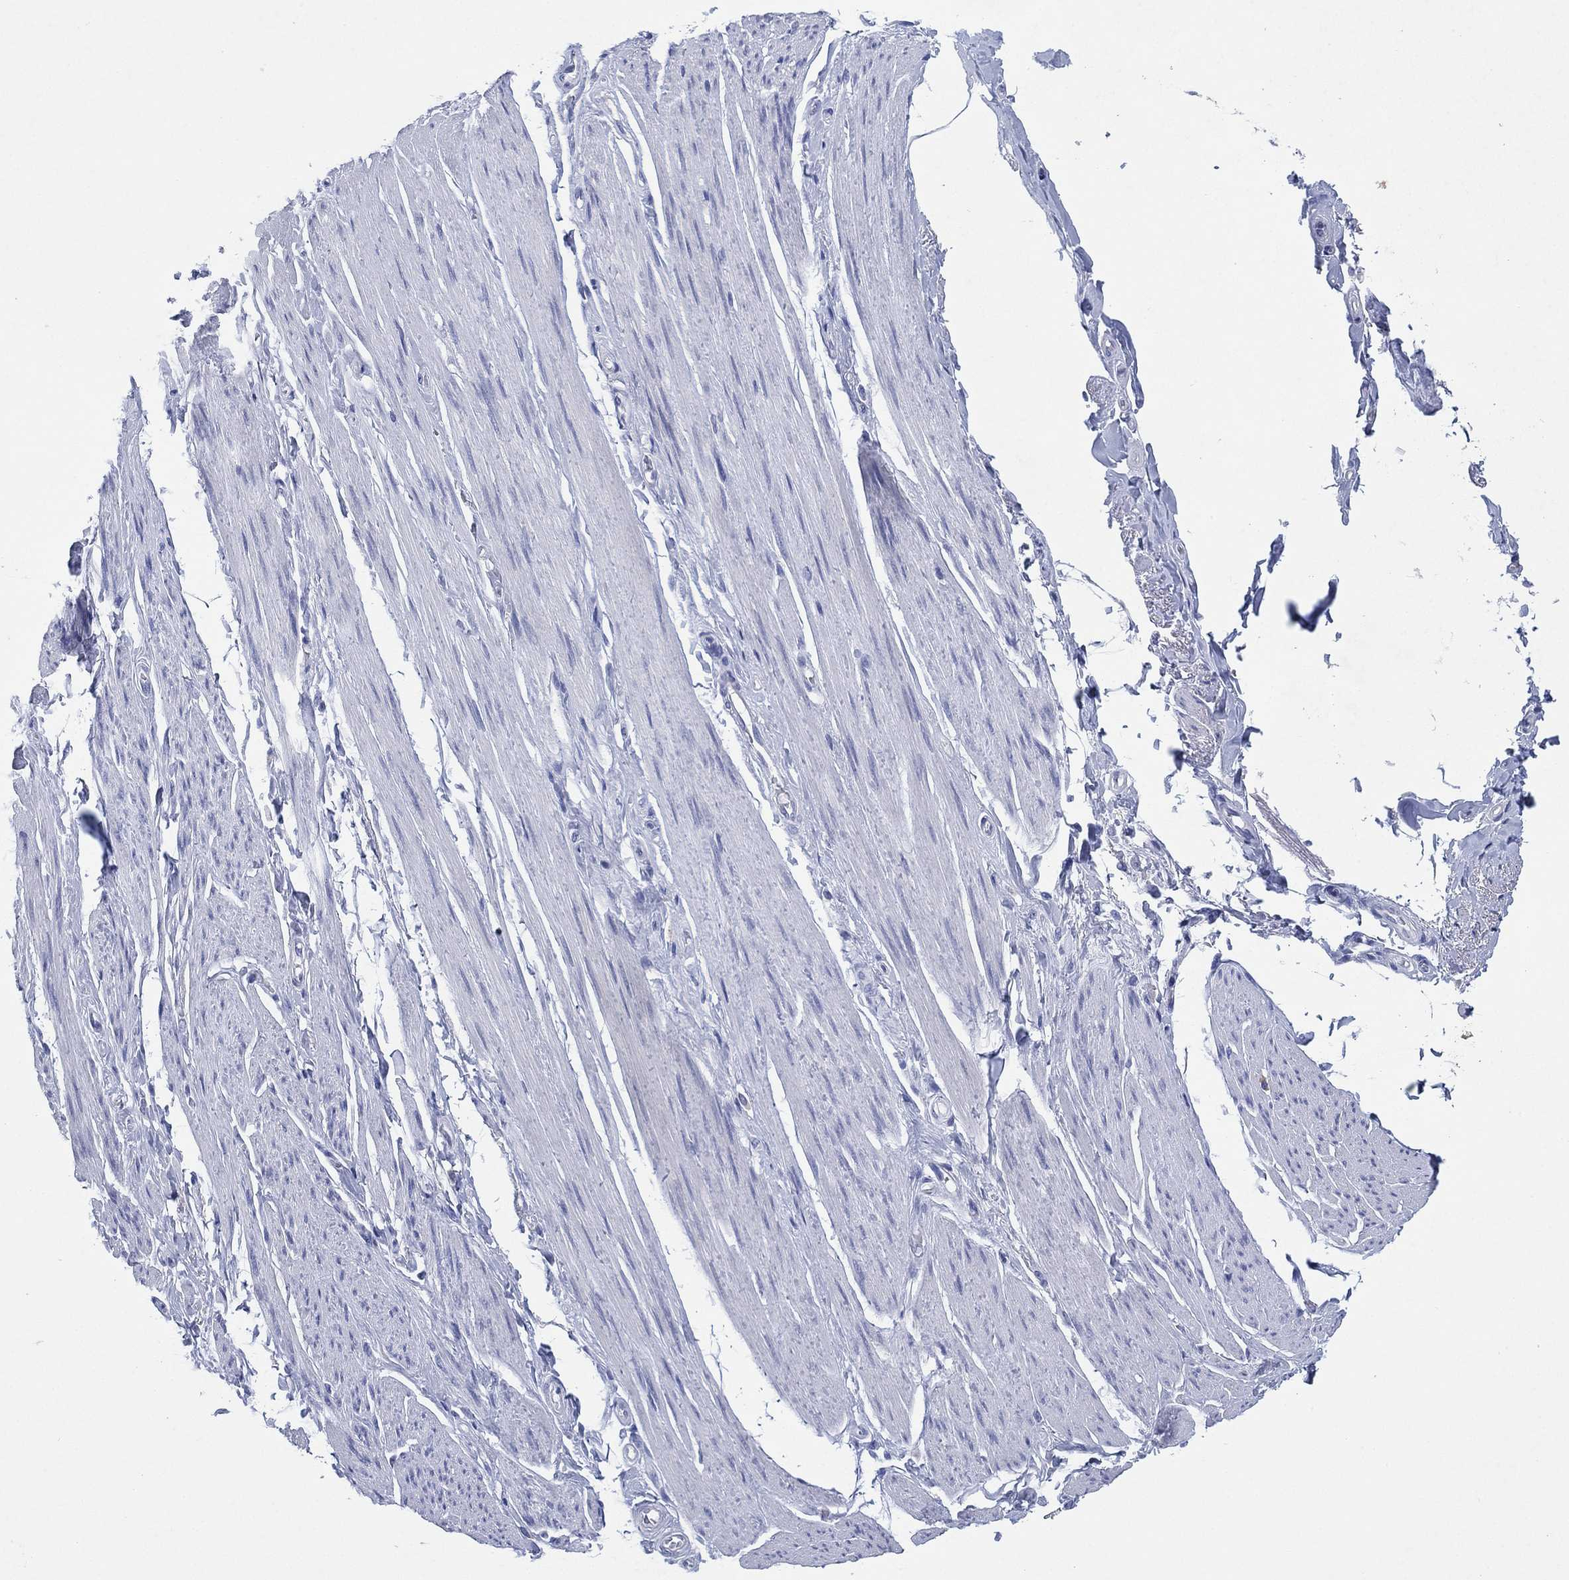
{"staining": {"intensity": "negative", "quantity": "none", "location": "none"}, "tissue": "skeletal muscle", "cell_type": "Myocytes", "image_type": "normal", "snomed": [{"axis": "morphology", "description": "Normal tissue, NOS"}, {"axis": "topography", "description": "Skeletal muscle"}, {"axis": "topography", "description": "Anal"}, {"axis": "topography", "description": "Peripheral nerve tissue"}], "caption": "Benign skeletal muscle was stained to show a protein in brown. There is no significant expression in myocytes. (DAB IHC with hematoxylin counter stain).", "gene": "CHRNA3", "patient": {"sex": "male", "age": 53}}